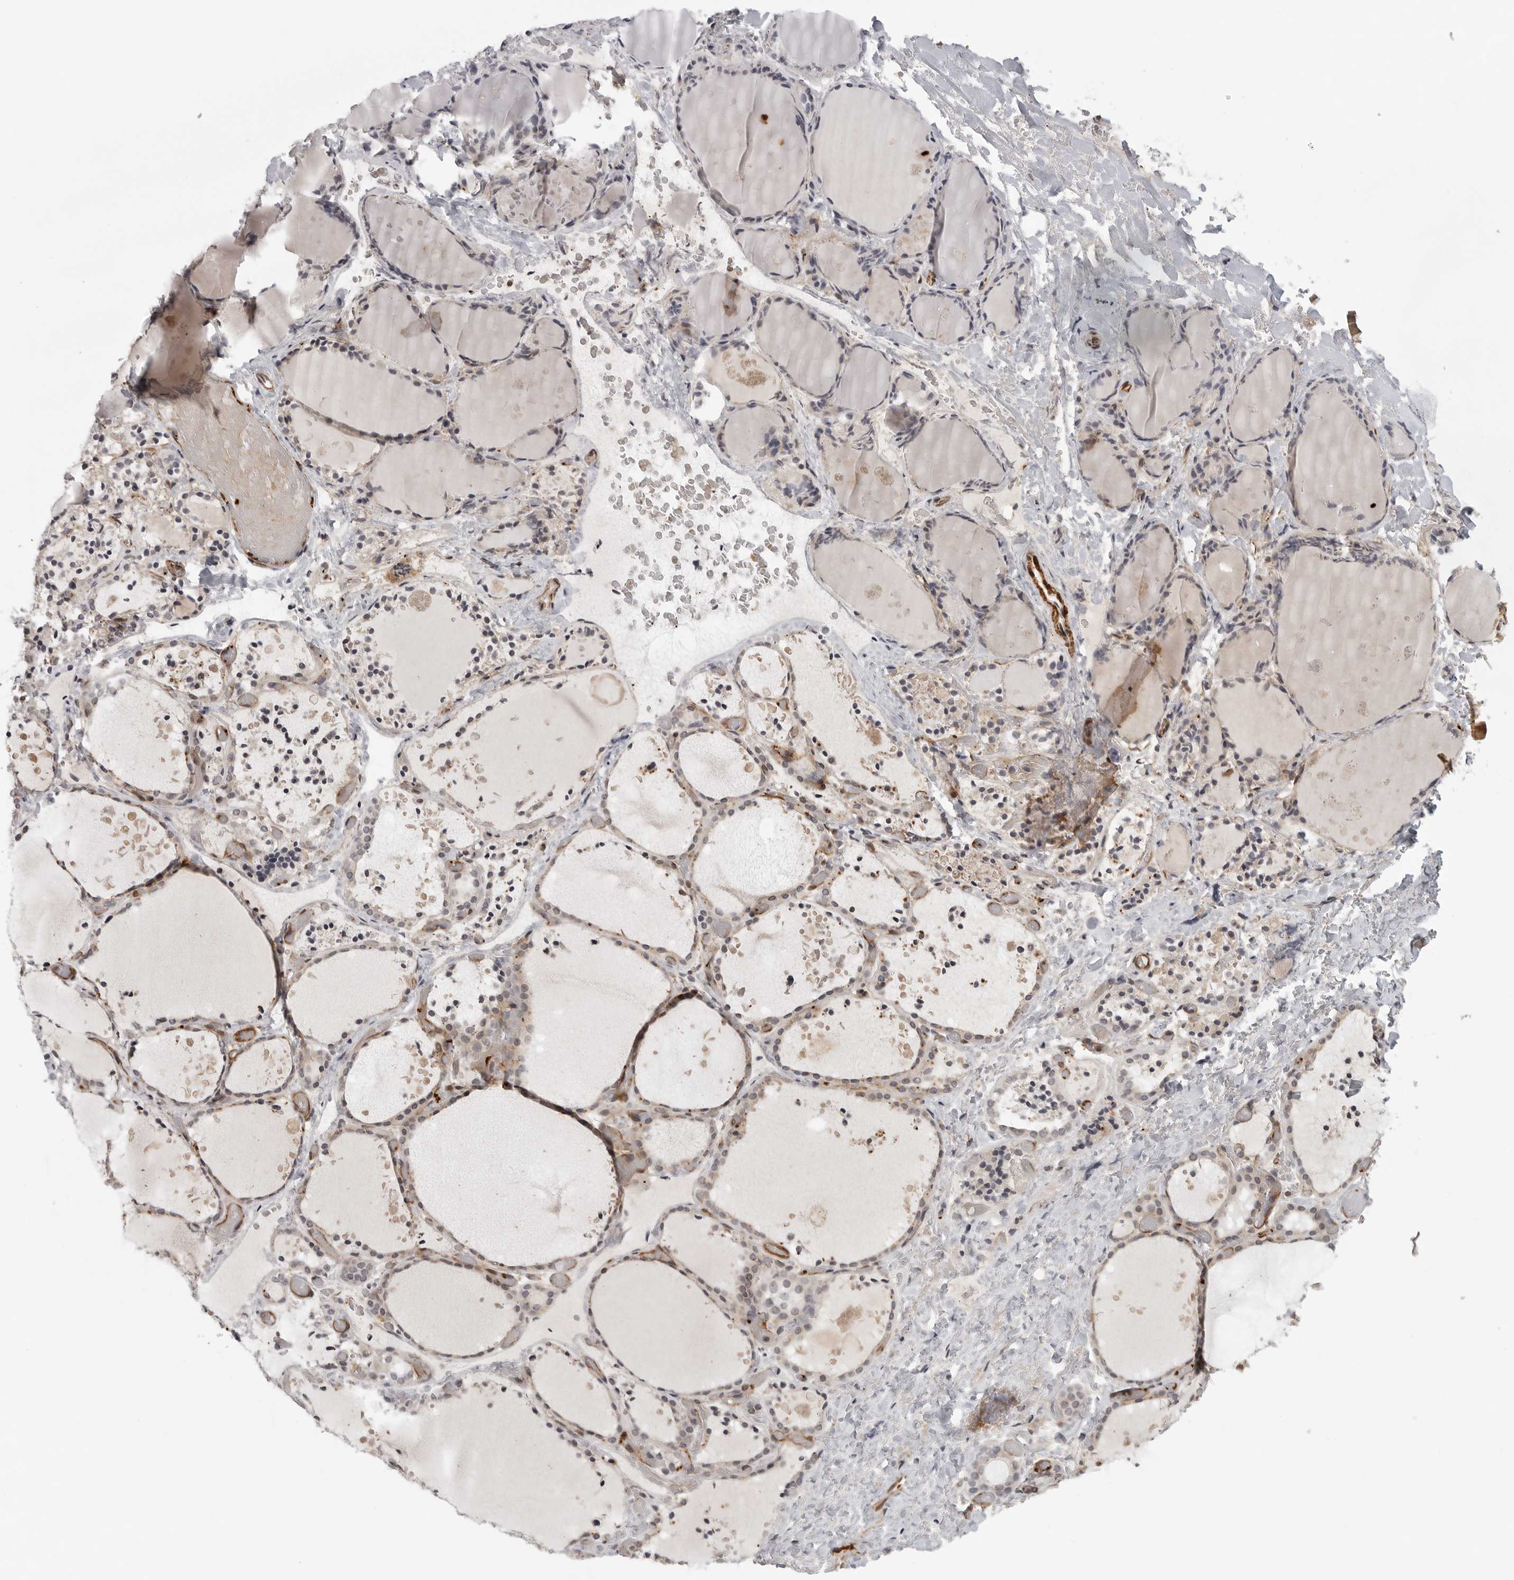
{"staining": {"intensity": "weak", "quantity": "25%-75%", "location": "cytoplasmic/membranous"}, "tissue": "thyroid gland", "cell_type": "Glandular cells", "image_type": "normal", "snomed": [{"axis": "morphology", "description": "Normal tissue, NOS"}, {"axis": "topography", "description": "Thyroid gland"}], "caption": "Weak cytoplasmic/membranous positivity for a protein is appreciated in approximately 25%-75% of glandular cells of unremarkable thyroid gland using immunohistochemistry (IHC).", "gene": "TUT4", "patient": {"sex": "female", "age": 44}}